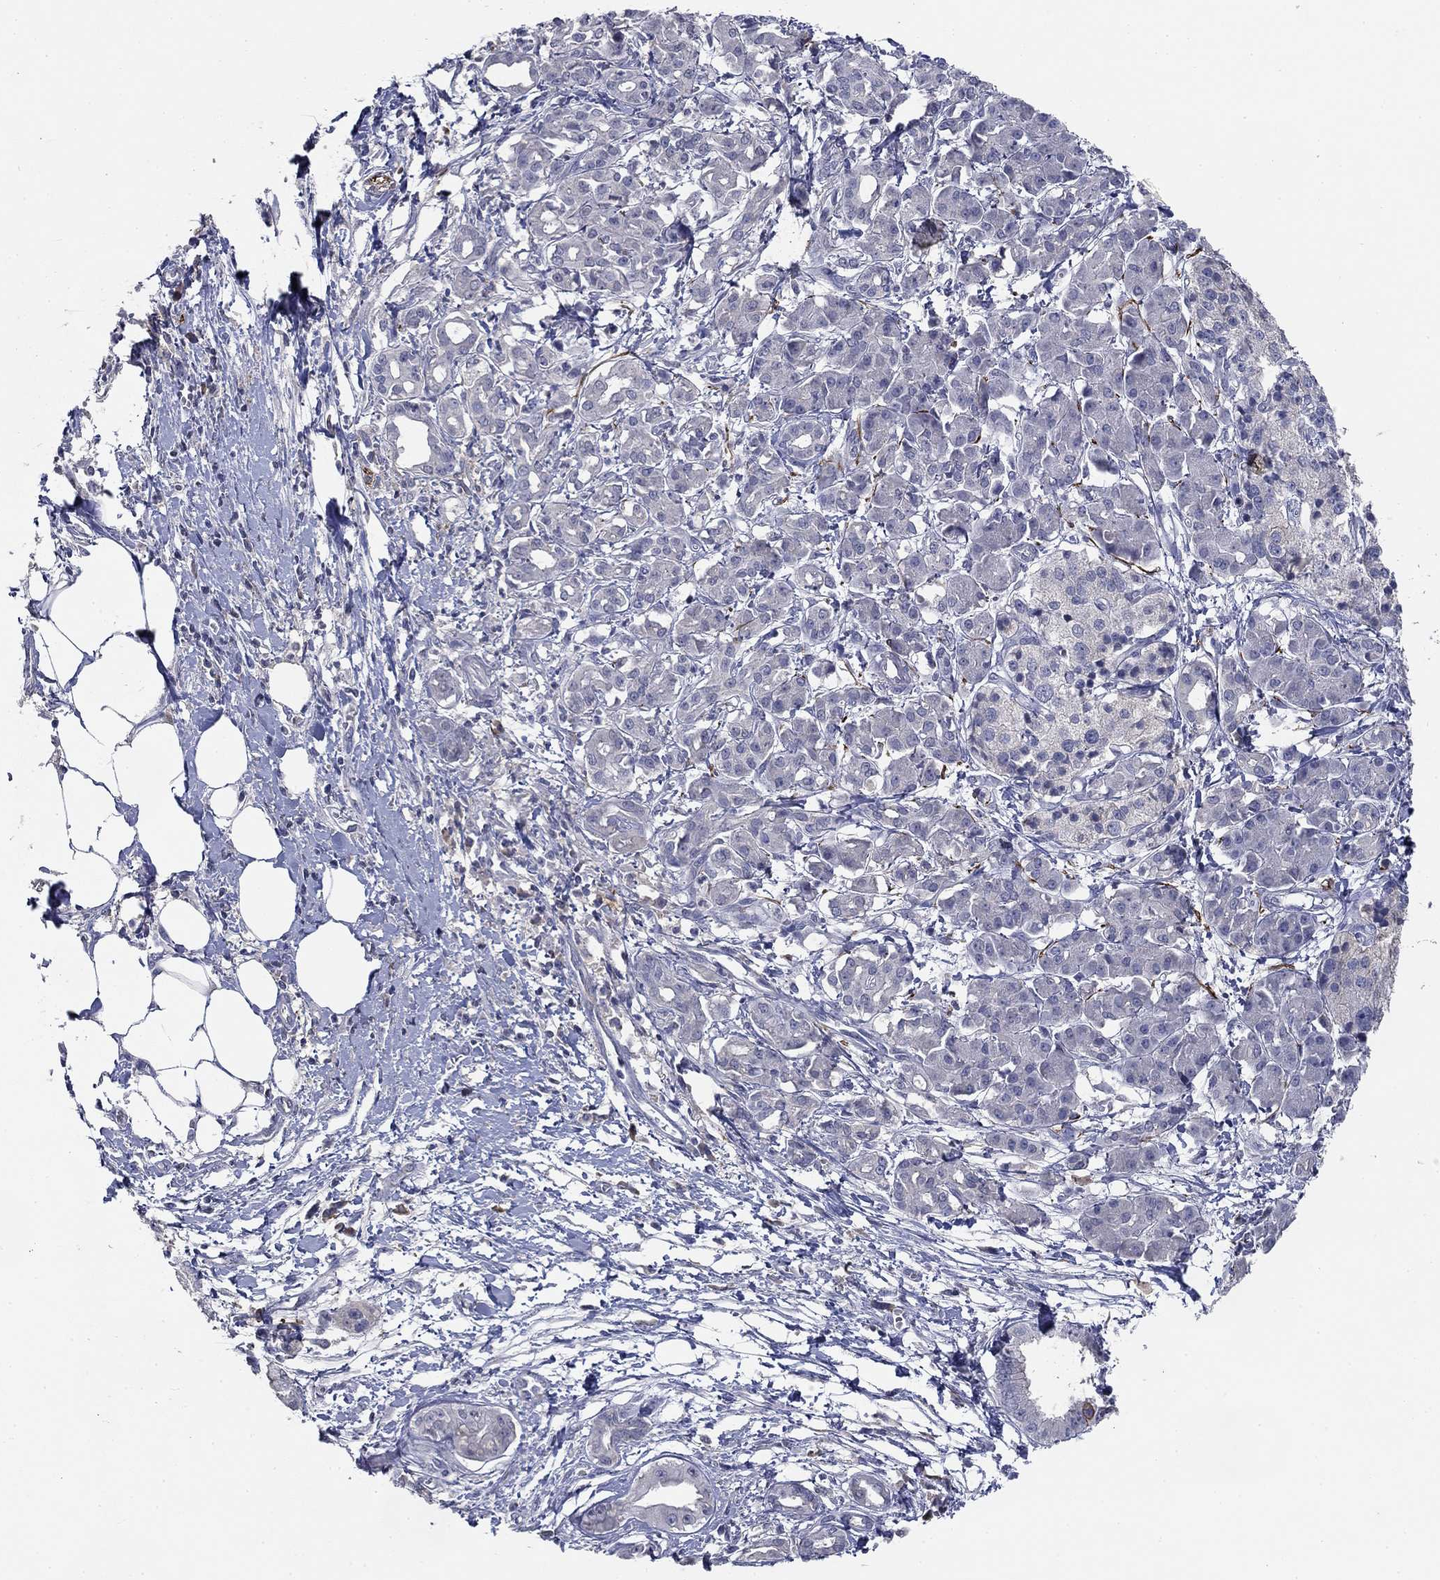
{"staining": {"intensity": "negative", "quantity": "none", "location": "none"}, "tissue": "pancreatic cancer", "cell_type": "Tumor cells", "image_type": "cancer", "snomed": [{"axis": "morphology", "description": "Adenocarcinoma, NOS"}, {"axis": "topography", "description": "Pancreas"}], "caption": "The immunohistochemistry photomicrograph has no significant staining in tumor cells of adenocarcinoma (pancreatic) tissue. The staining is performed using DAB (3,3'-diaminobenzidine) brown chromogen with nuclei counter-stained in using hematoxylin.", "gene": "CD274", "patient": {"sex": "male", "age": 72}}